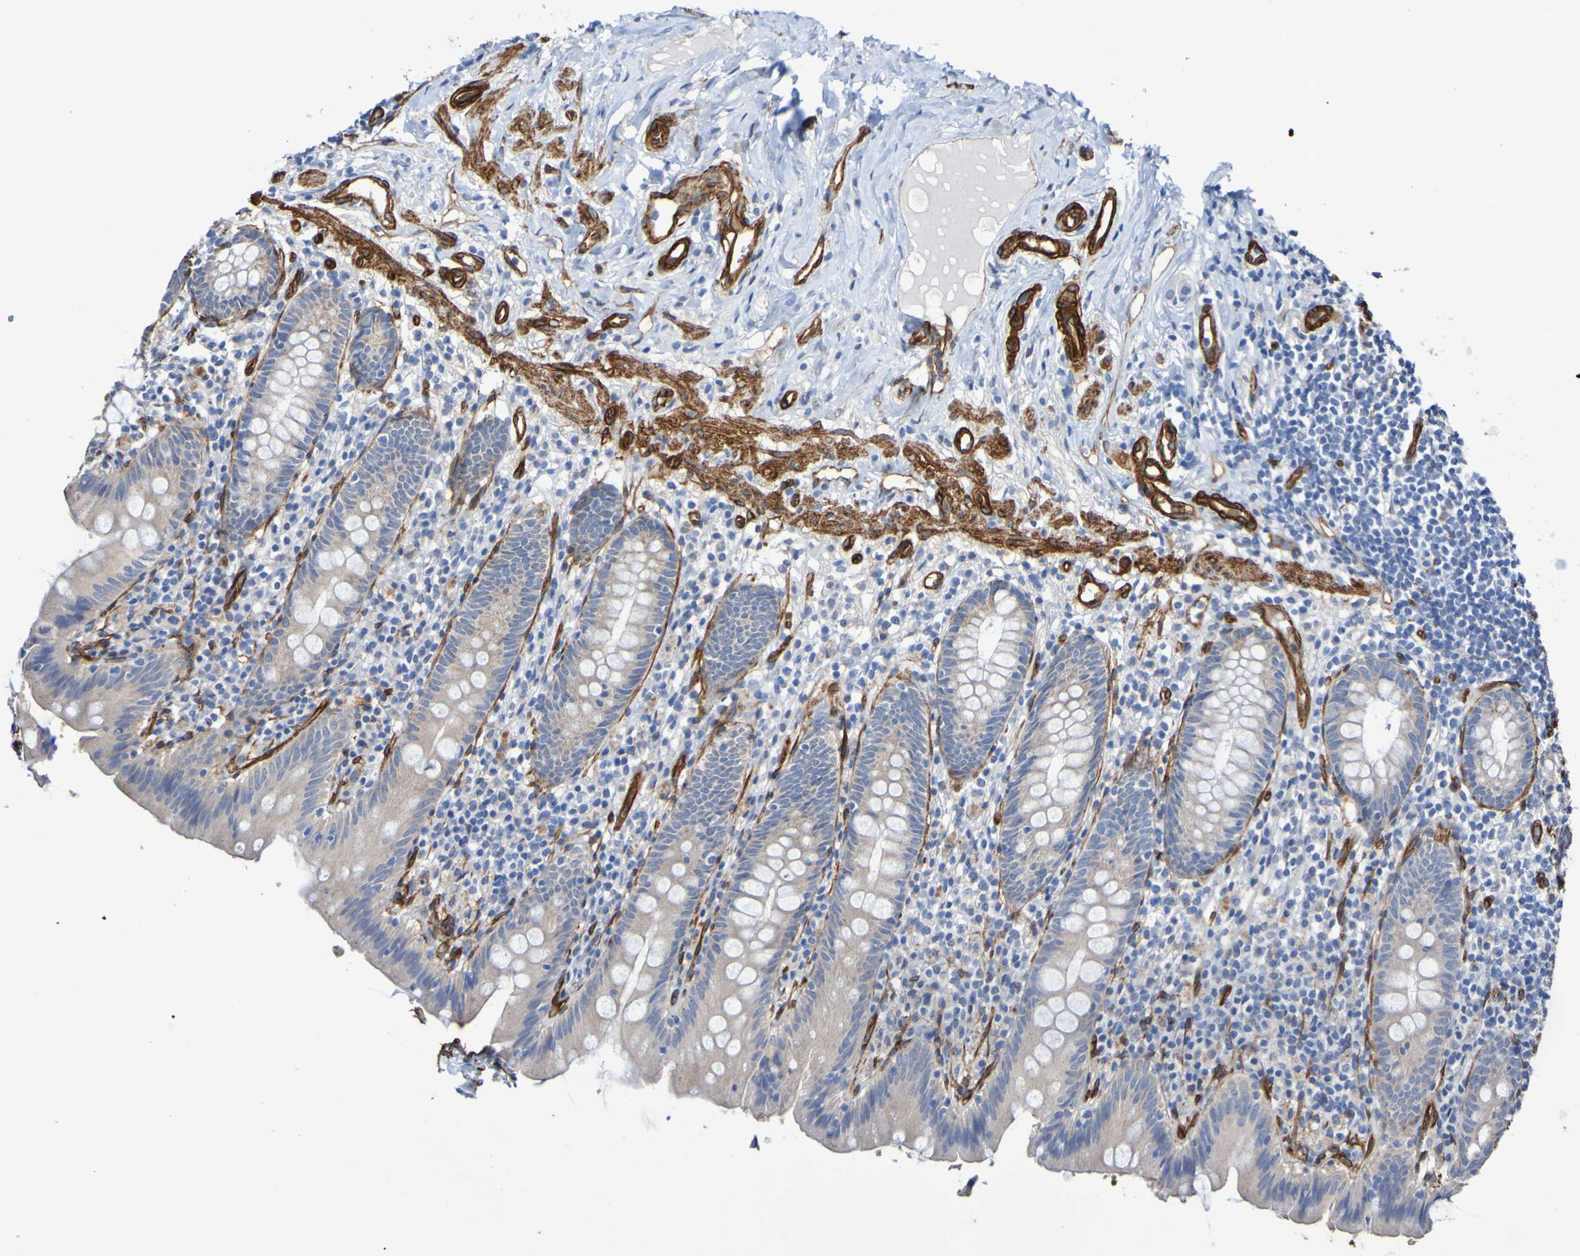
{"staining": {"intensity": "negative", "quantity": "none", "location": "none"}, "tissue": "appendix", "cell_type": "Glandular cells", "image_type": "normal", "snomed": [{"axis": "morphology", "description": "Normal tissue, NOS"}, {"axis": "topography", "description": "Appendix"}], "caption": "This micrograph is of normal appendix stained with IHC to label a protein in brown with the nuclei are counter-stained blue. There is no positivity in glandular cells.", "gene": "ELMOD3", "patient": {"sex": "male", "age": 52}}